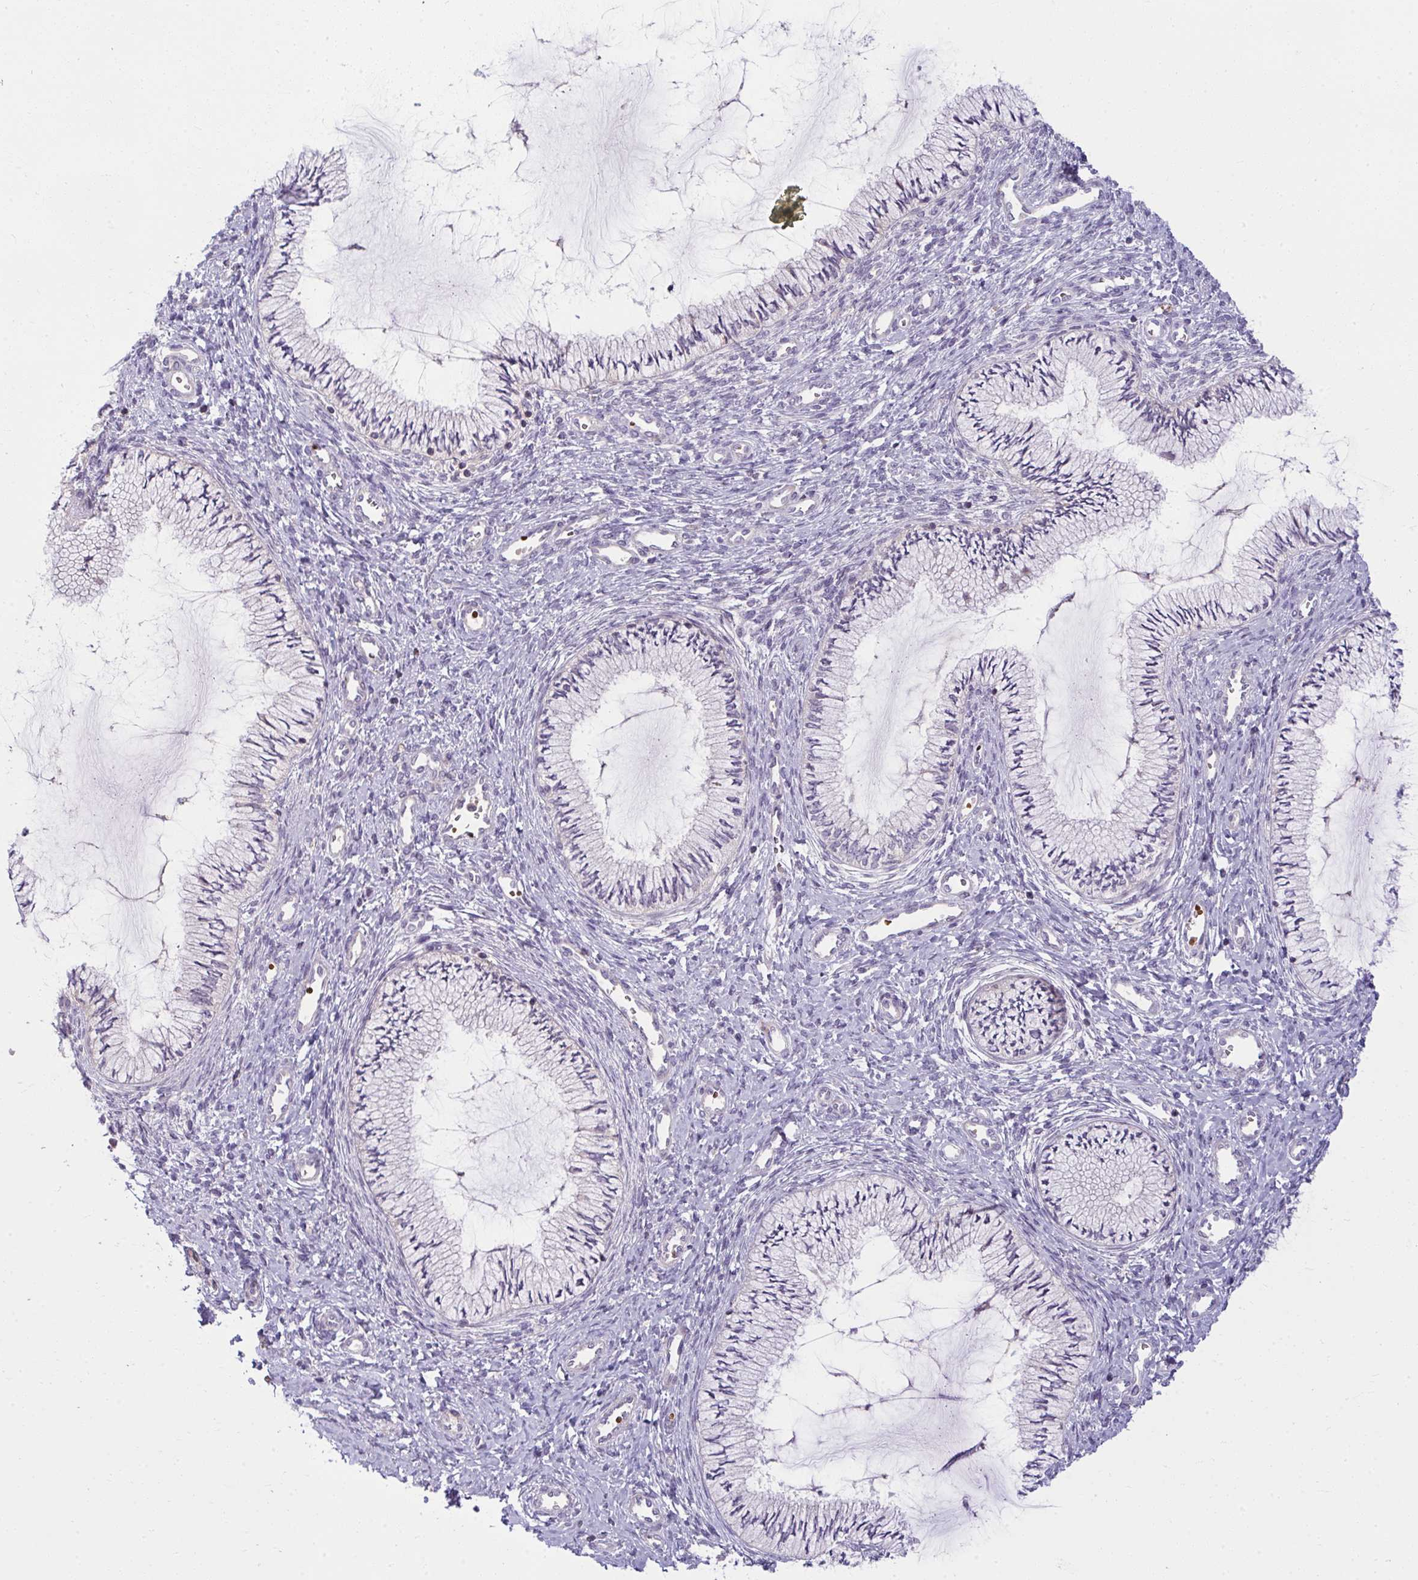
{"staining": {"intensity": "weak", "quantity": "<25%", "location": "cytoplasmic/membranous"}, "tissue": "cervix", "cell_type": "Glandular cells", "image_type": "normal", "snomed": [{"axis": "morphology", "description": "Normal tissue, NOS"}, {"axis": "topography", "description": "Cervix"}], "caption": "The image displays no staining of glandular cells in benign cervix. Nuclei are stained in blue.", "gene": "SLC14A1", "patient": {"sex": "female", "age": 24}}